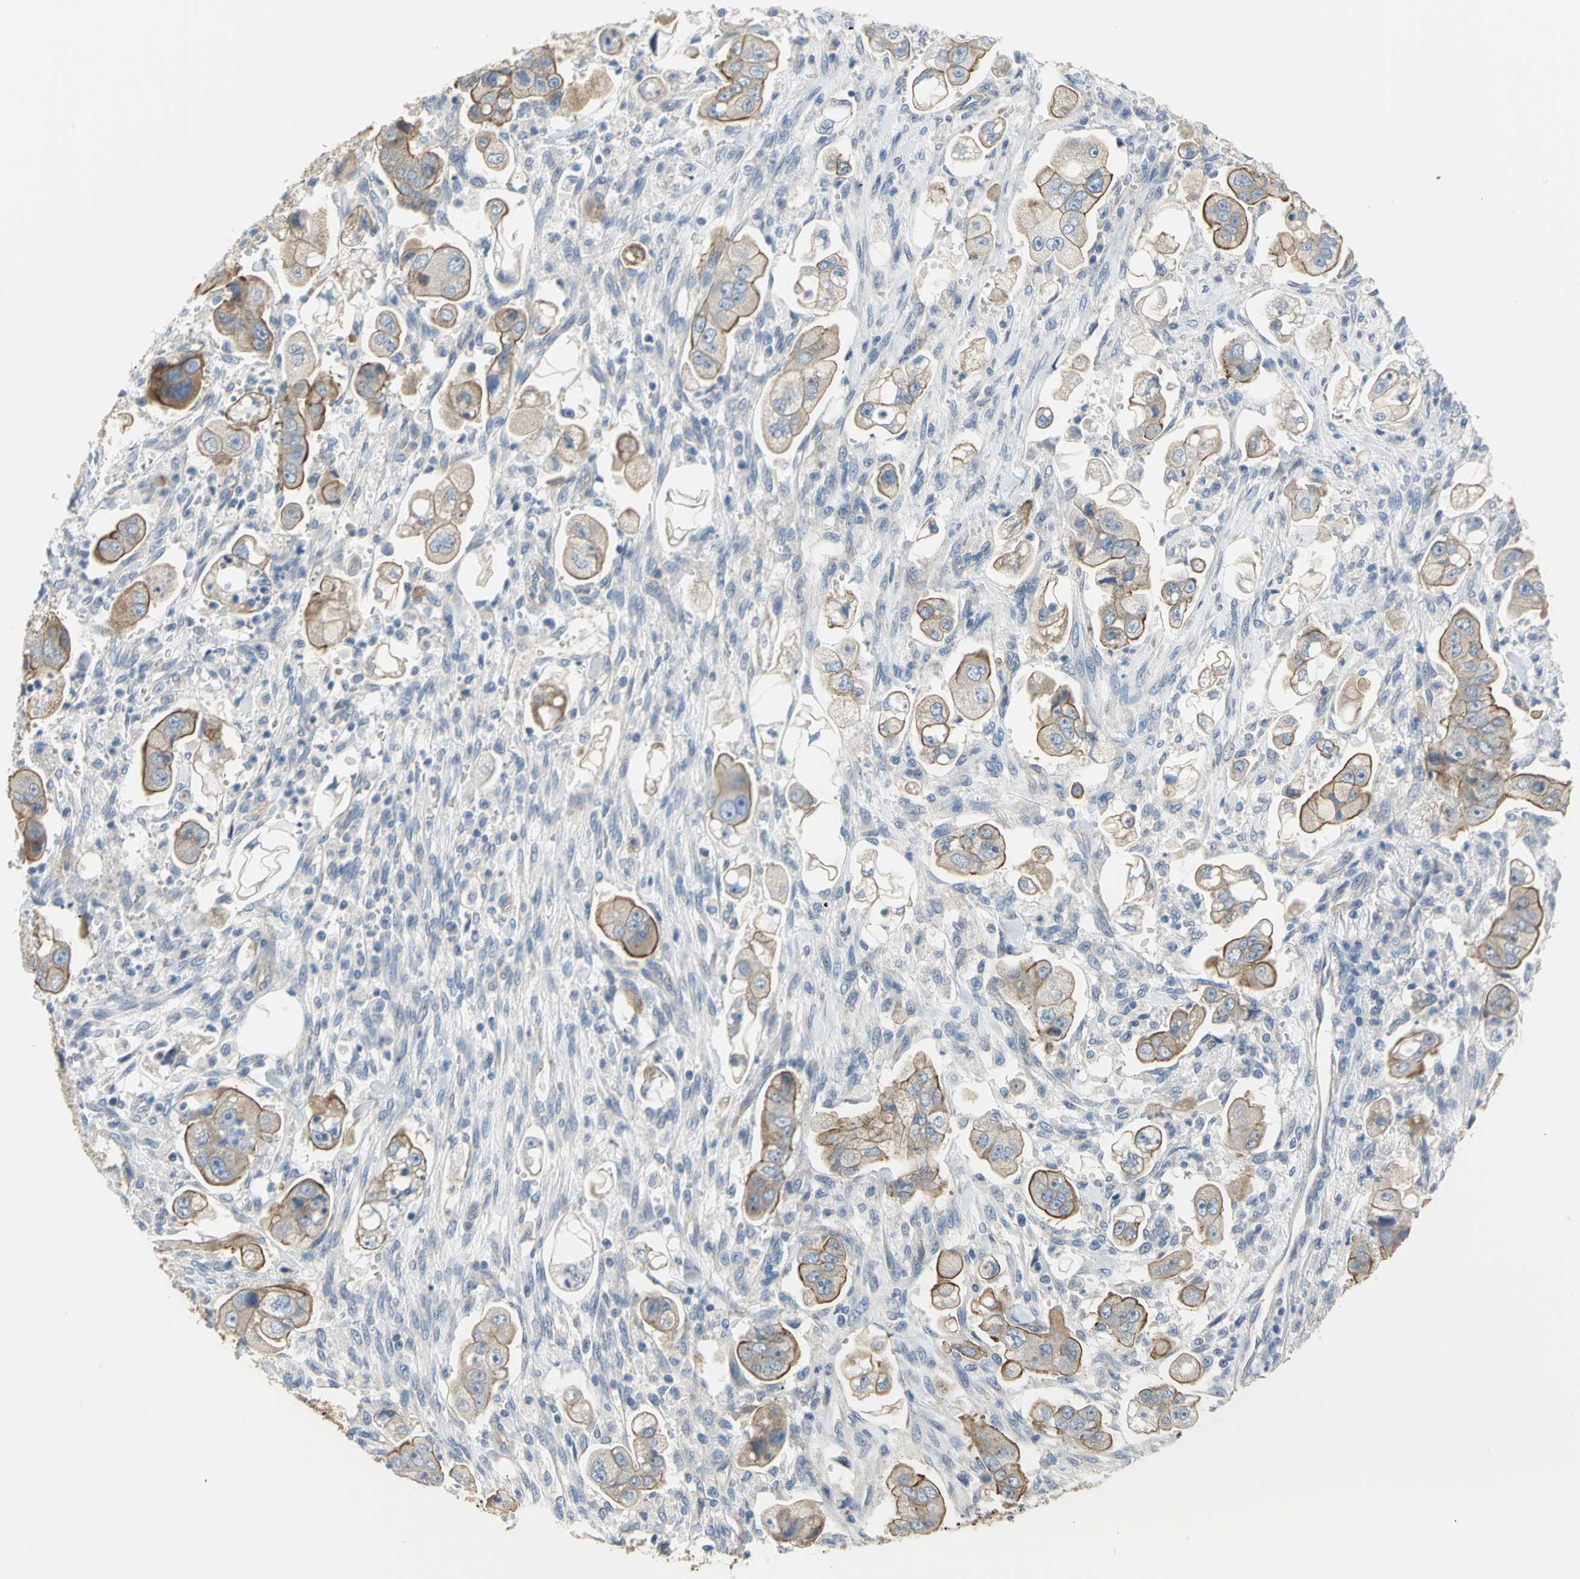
{"staining": {"intensity": "moderate", "quantity": ">75%", "location": "cytoplasmic/membranous"}, "tissue": "stomach cancer", "cell_type": "Tumor cells", "image_type": "cancer", "snomed": [{"axis": "morphology", "description": "Adenocarcinoma, NOS"}, {"axis": "topography", "description": "Stomach"}], "caption": "IHC photomicrograph of stomach cancer stained for a protein (brown), which reveals medium levels of moderate cytoplasmic/membranous expression in approximately >75% of tumor cells.", "gene": "HTR1F", "patient": {"sex": "male", "age": 62}}